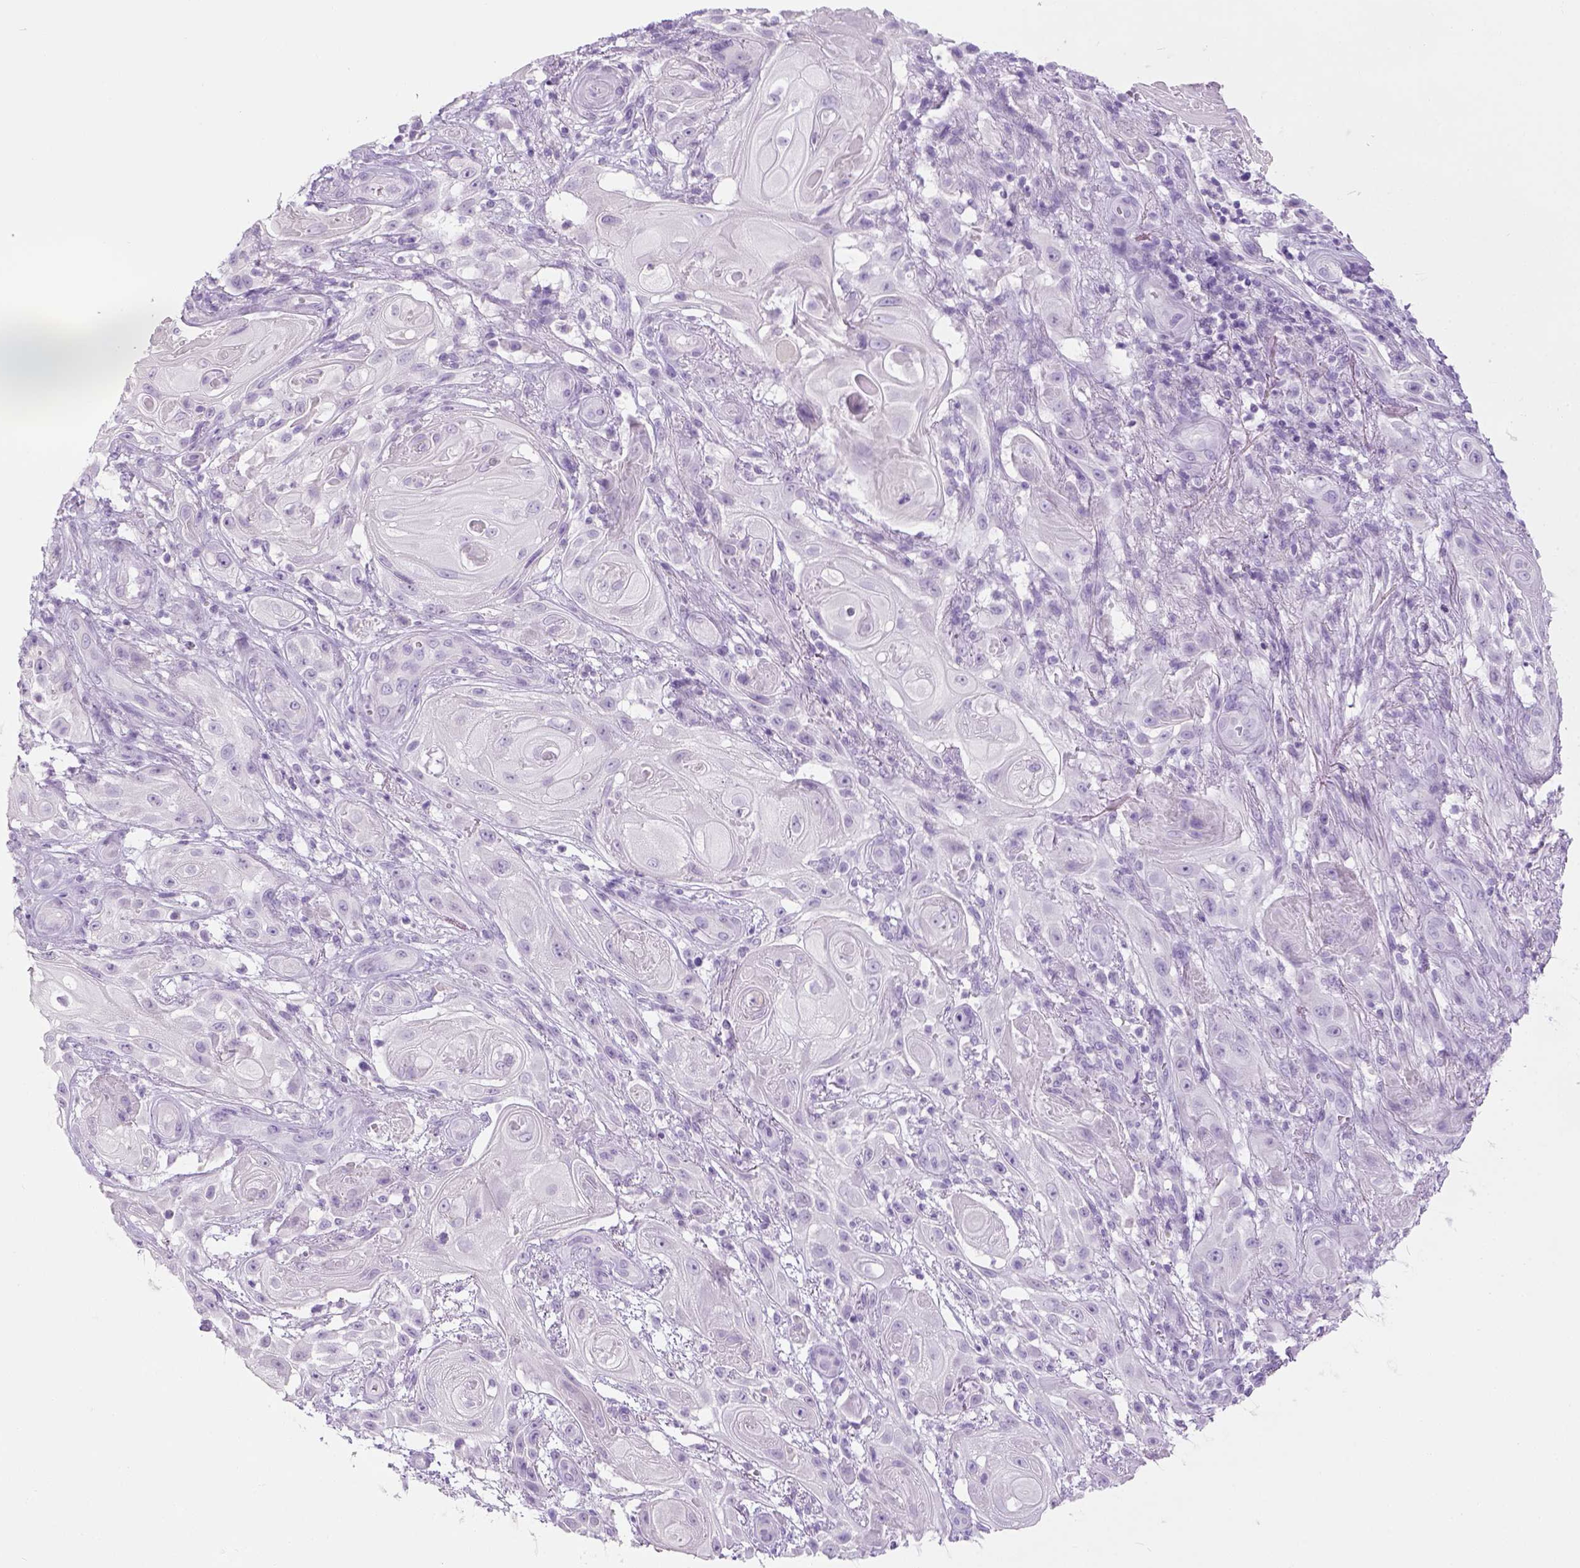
{"staining": {"intensity": "negative", "quantity": "none", "location": "none"}, "tissue": "skin cancer", "cell_type": "Tumor cells", "image_type": "cancer", "snomed": [{"axis": "morphology", "description": "Squamous cell carcinoma, NOS"}, {"axis": "topography", "description": "Skin"}], "caption": "Tumor cells show no significant protein staining in skin squamous cell carcinoma.", "gene": "LGSN", "patient": {"sex": "male", "age": 62}}